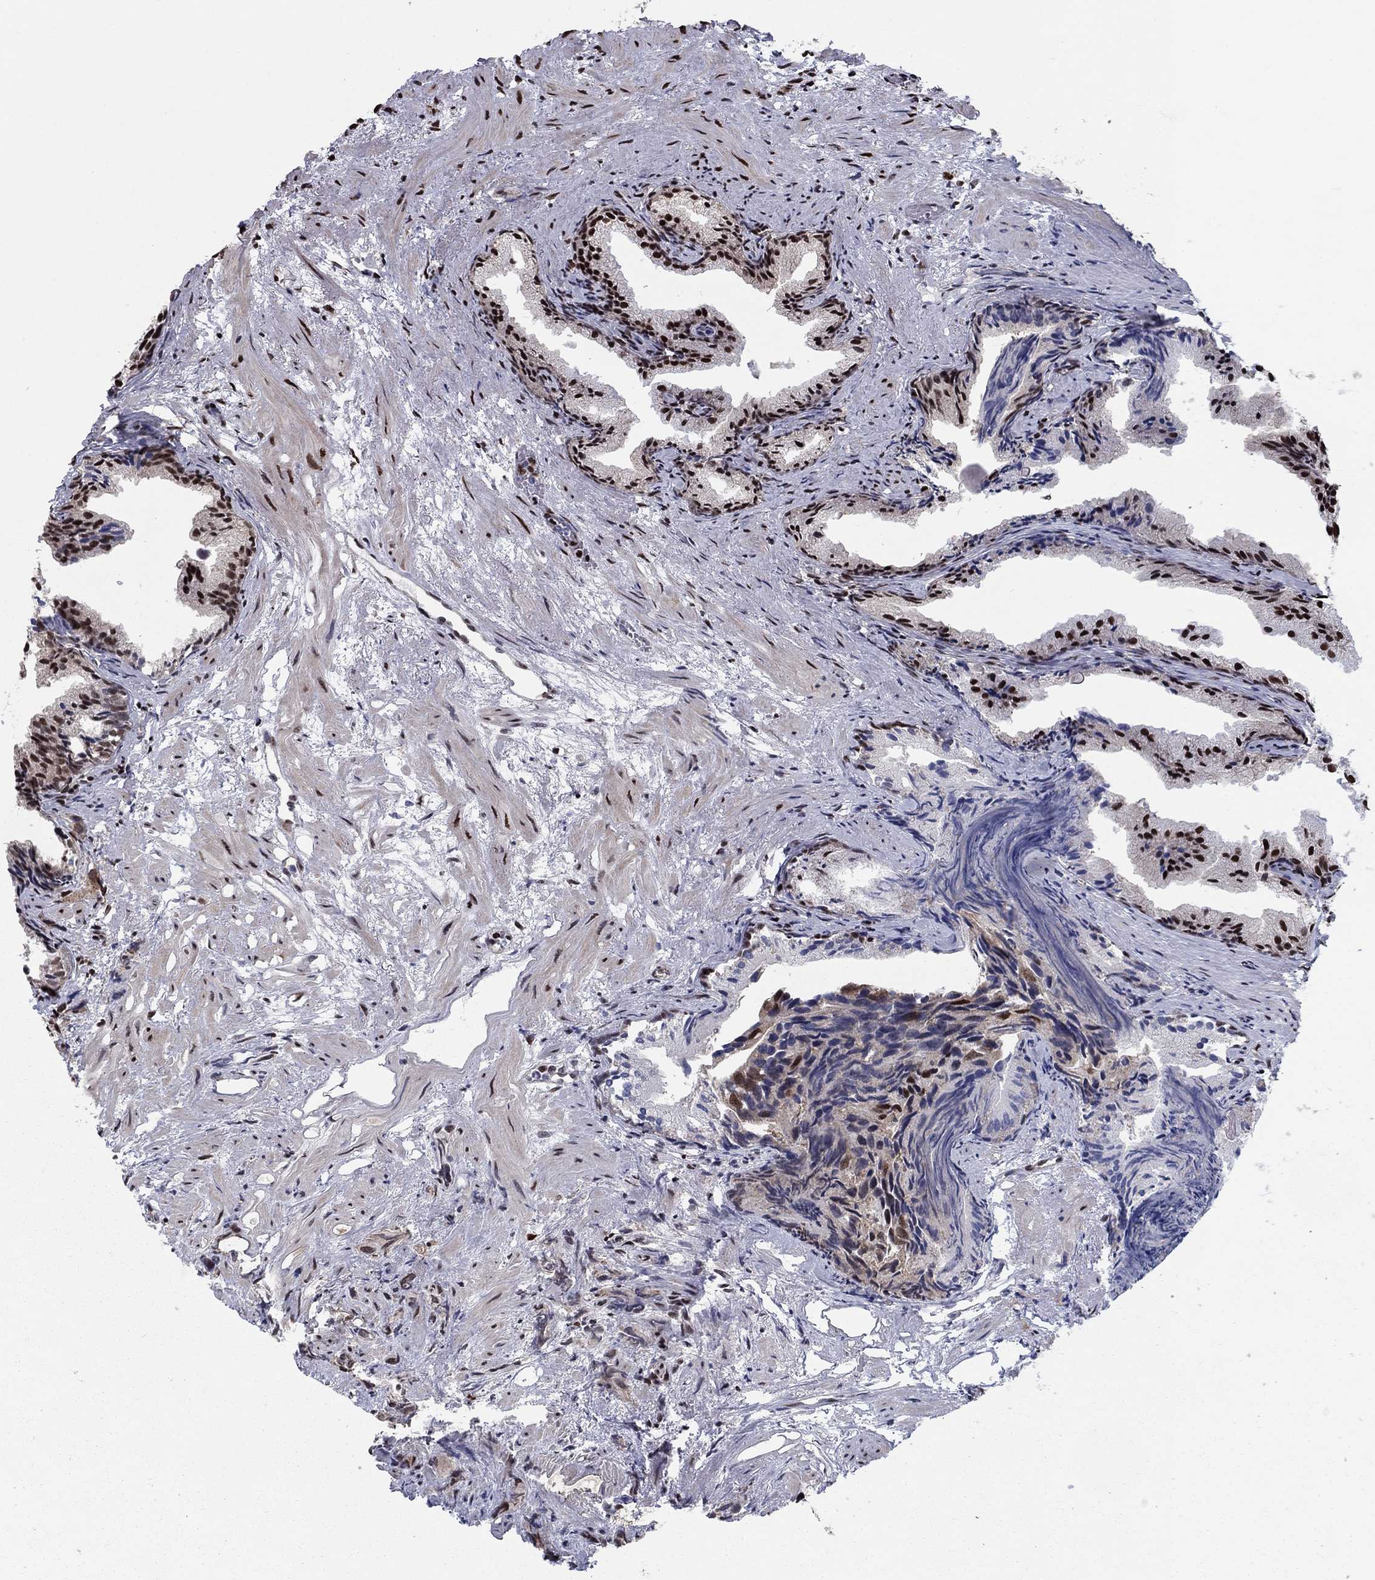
{"staining": {"intensity": "moderate", "quantity": "25%-75%", "location": "cytoplasmic/membranous,nuclear"}, "tissue": "prostate cancer", "cell_type": "Tumor cells", "image_type": "cancer", "snomed": [{"axis": "morphology", "description": "Adenocarcinoma, High grade"}, {"axis": "topography", "description": "Prostate"}], "caption": "A brown stain highlights moderate cytoplasmic/membranous and nuclear staining of a protein in human prostate adenocarcinoma (high-grade) tumor cells.", "gene": "N4BP2", "patient": {"sex": "male", "age": 90}}